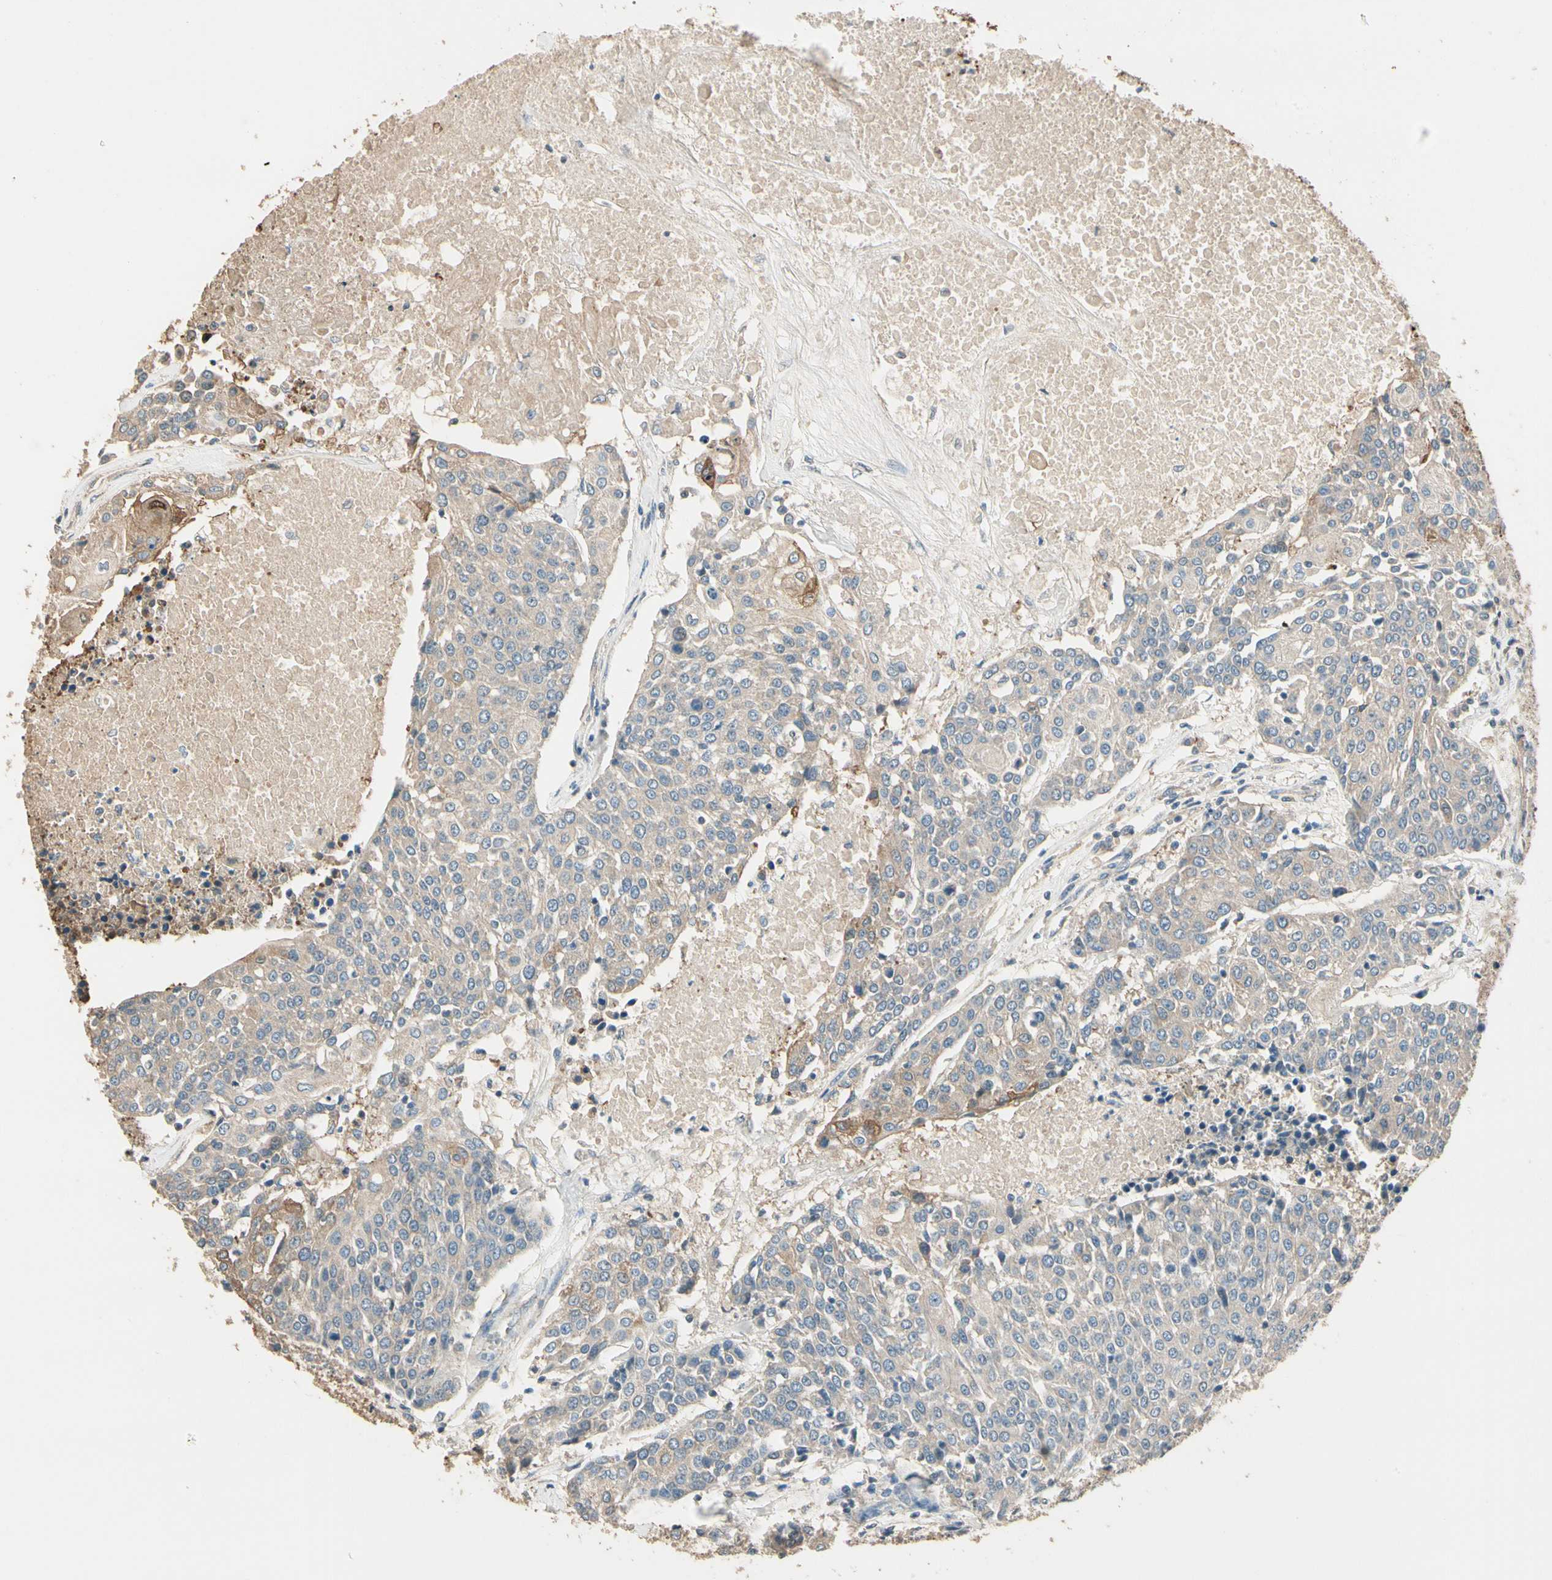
{"staining": {"intensity": "weak", "quantity": "25%-75%", "location": "cytoplasmic/membranous"}, "tissue": "urothelial cancer", "cell_type": "Tumor cells", "image_type": "cancer", "snomed": [{"axis": "morphology", "description": "Urothelial carcinoma, High grade"}, {"axis": "topography", "description": "Urinary bladder"}], "caption": "Weak cytoplasmic/membranous protein staining is present in approximately 25%-75% of tumor cells in urothelial cancer.", "gene": "CDH6", "patient": {"sex": "female", "age": 85}}